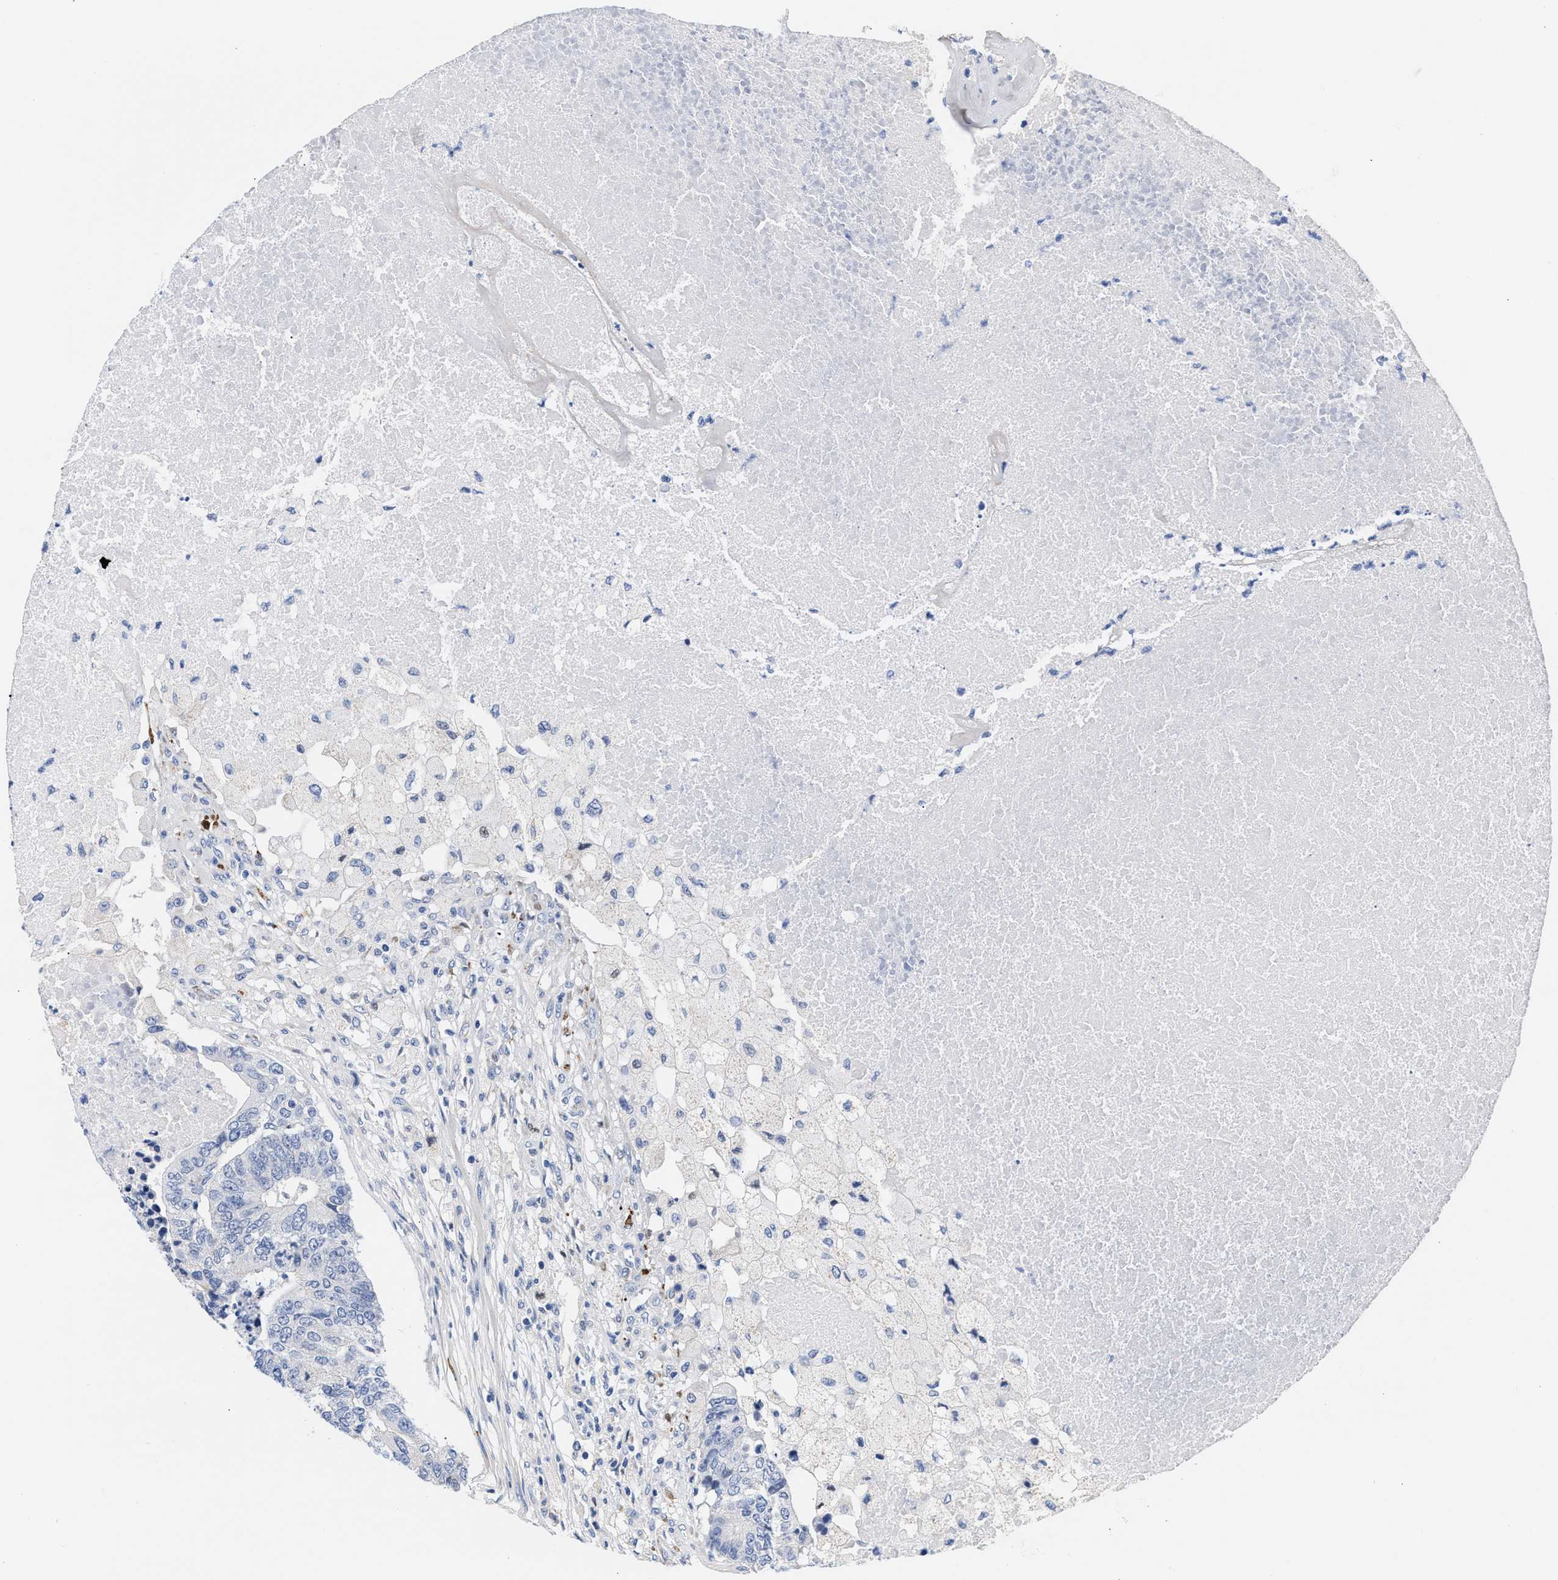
{"staining": {"intensity": "negative", "quantity": "none", "location": "none"}, "tissue": "colorectal cancer", "cell_type": "Tumor cells", "image_type": "cancer", "snomed": [{"axis": "morphology", "description": "Adenocarcinoma, NOS"}, {"axis": "topography", "description": "Colon"}], "caption": "High power microscopy photomicrograph of an immunohistochemistry histopathology image of colorectal cancer (adenocarcinoma), revealing no significant expression in tumor cells.", "gene": "ACTL7B", "patient": {"sex": "female", "age": 67}}